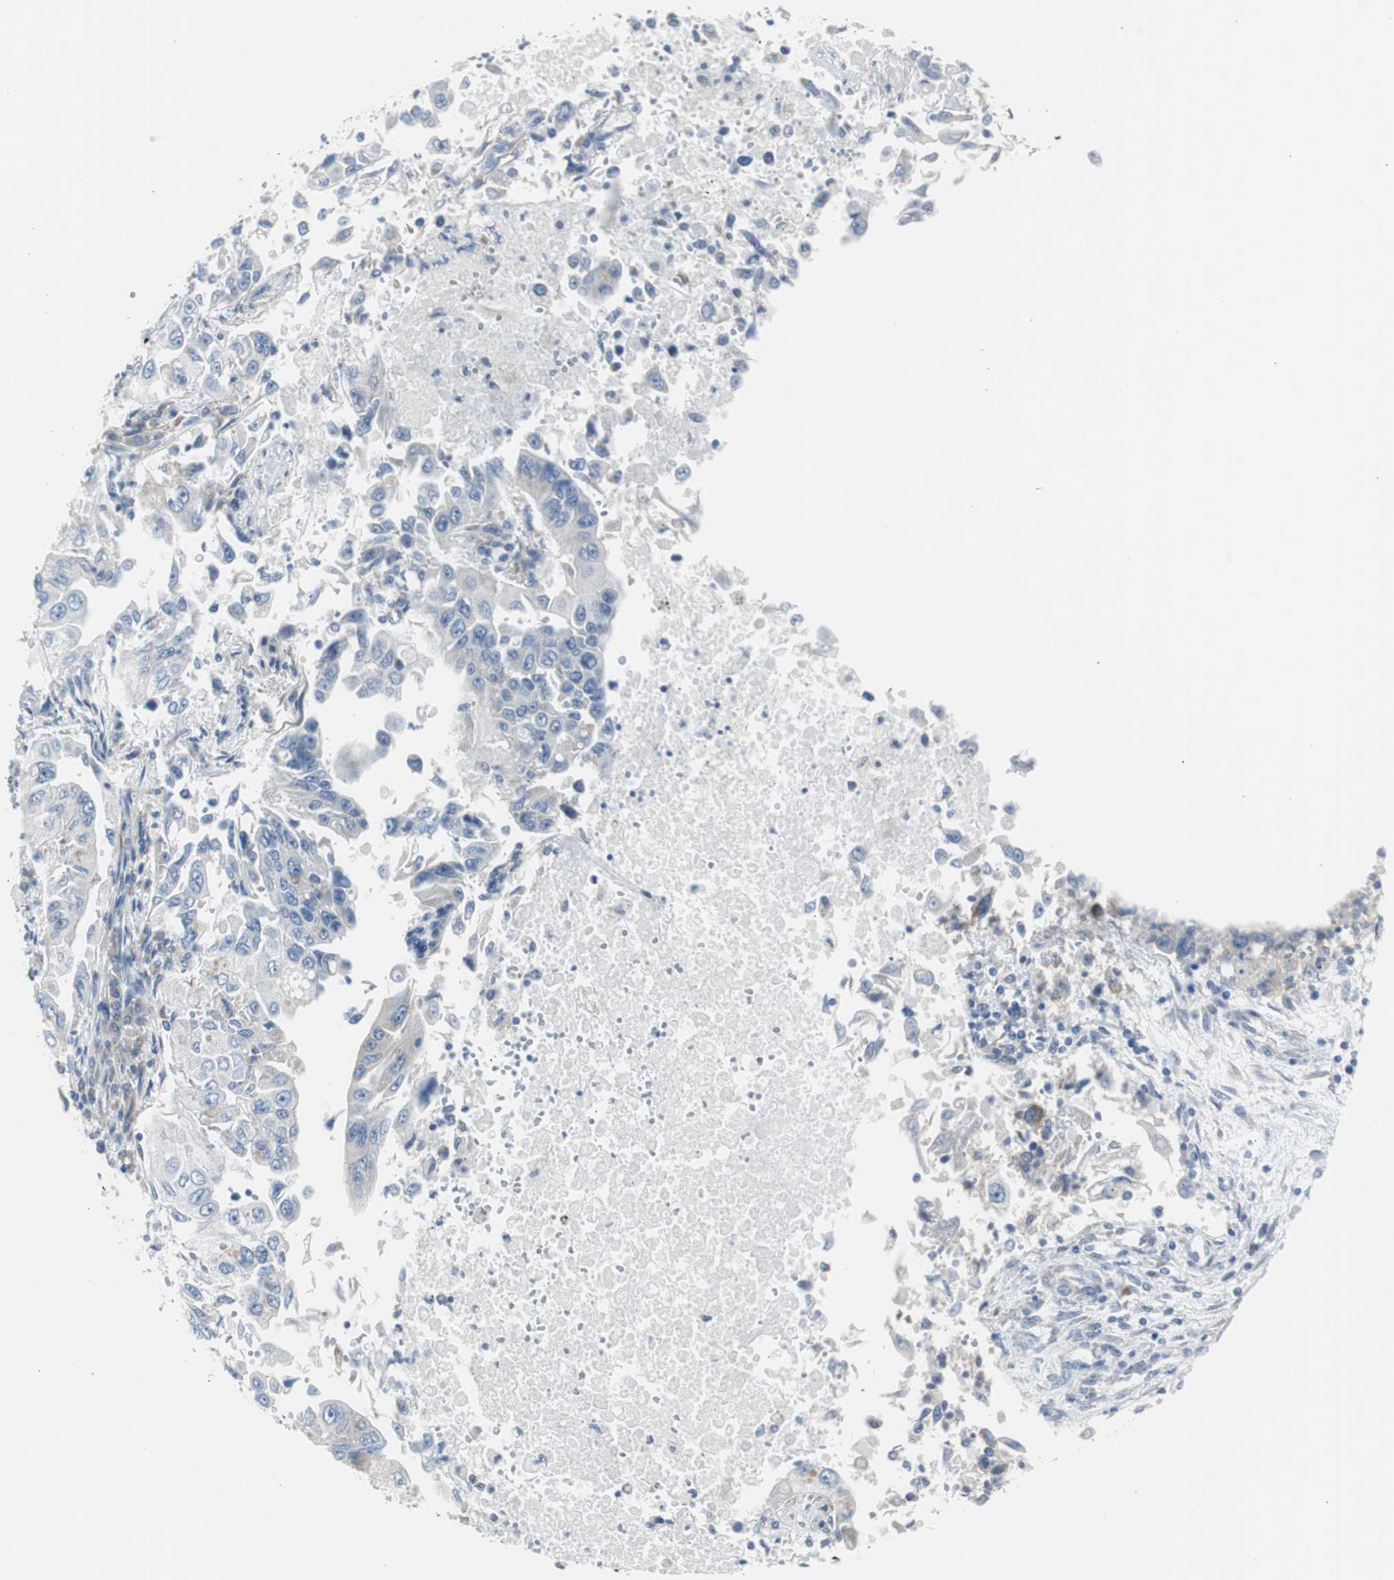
{"staining": {"intensity": "weak", "quantity": "25%-75%", "location": "cytoplasmic/membranous"}, "tissue": "lung cancer", "cell_type": "Tumor cells", "image_type": "cancer", "snomed": [{"axis": "morphology", "description": "Adenocarcinoma, NOS"}, {"axis": "topography", "description": "Lung"}], "caption": "Protein staining of lung adenocarcinoma tissue exhibits weak cytoplasmic/membranous expression in approximately 25%-75% of tumor cells.", "gene": "RPS12", "patient": {"sex": "male", "age": 84}}